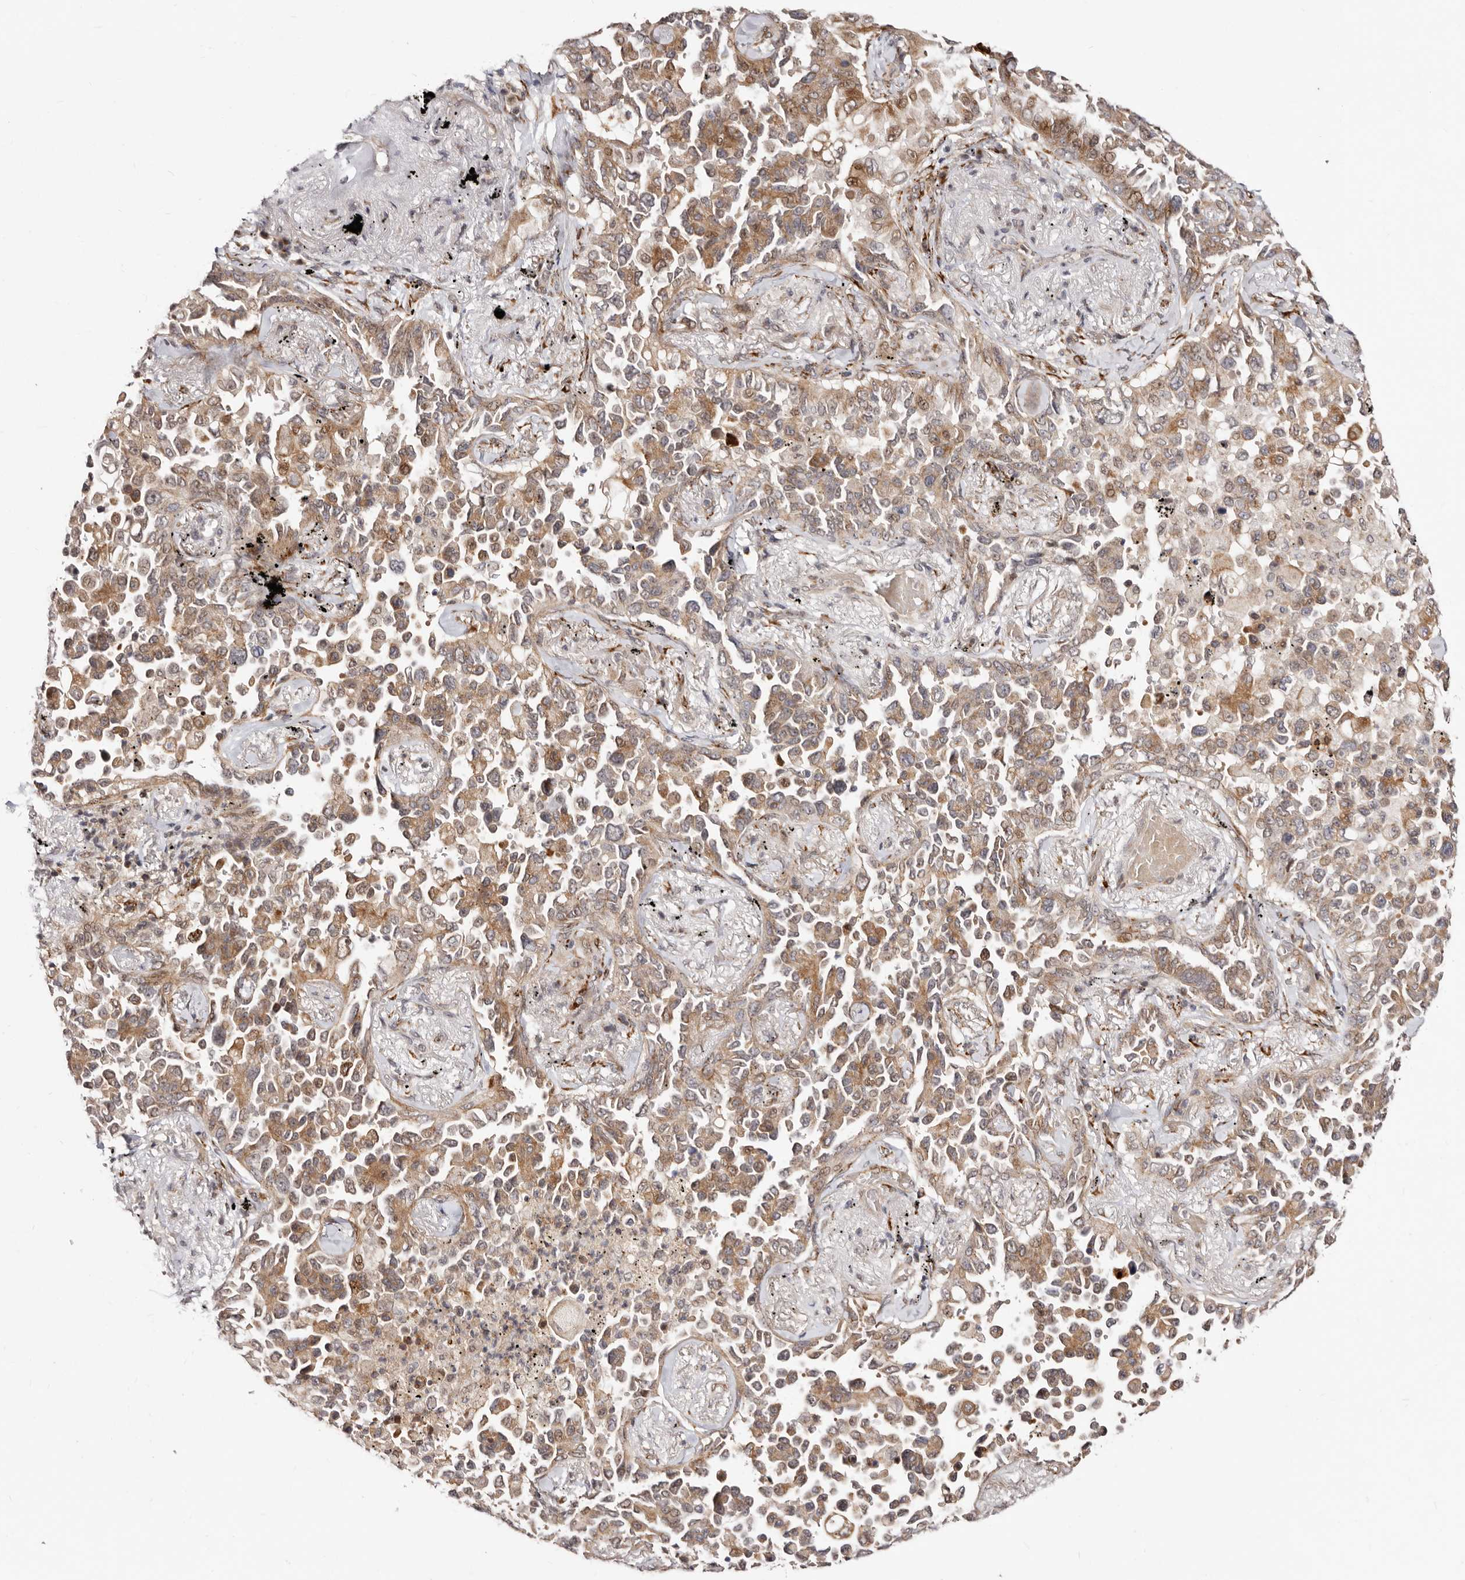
{"staining": {"intensity": "moderate", "quantity": ">75%", "location": "cytoplasmic/membranous"}, "tissue": "lung cancer", "cell_type": "Tumor cells", "image_type": "cancer", "snomed": [{"axis": "morphology", "description": "Adenocarcinoma, NOS"}, {"axis": "topography", "description": "Lung"}], "caption": "A brown stain shows moderate cytoplasmic/membranous positivity of a protein in lung cancer (adenocarcinoma) tumor cells.", "gene": "SRCAP", "patient": {"sex": "female", "age": 67}}